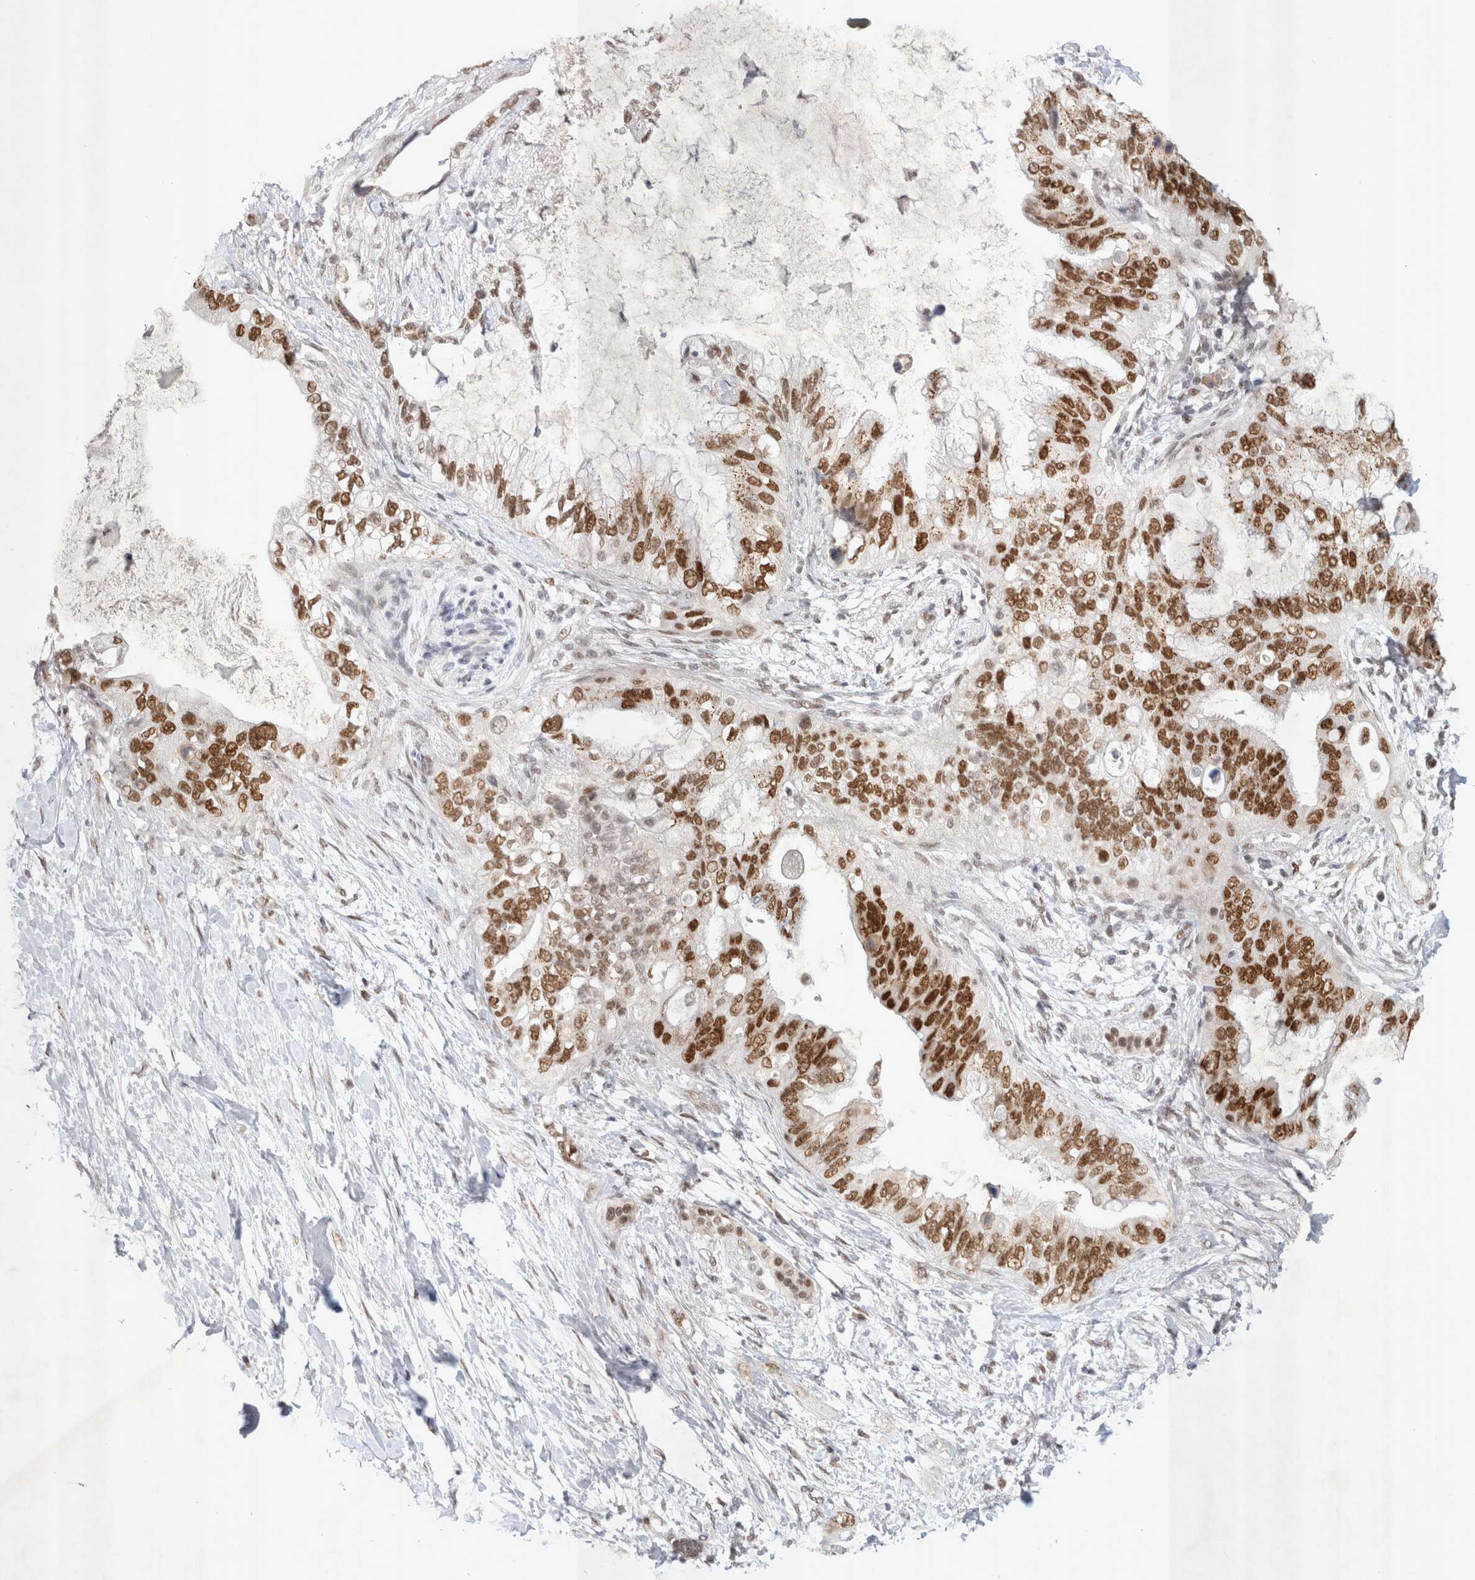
{"staining": {"intensity": "strong", "quantity": ">75%", "location": "nuclear"}, "tissue": "pancreatic cancer", "cell_type": "Tumor cells", "image_type": "cancer", "snomed": [{"axis": "morphology", "description": "Adenocarcinoma, NOS"}, {"axis": "topography", "description": "Pancreas"}], "caption": "The image exhibits immunohistochemical staining of adenocarcinoma (pancreatic). There is strong nuclear expression is appreciated in about >75% of tumor cells.", "gene": "RECQL4", "patient": {"sex": "female", "age": 56}}